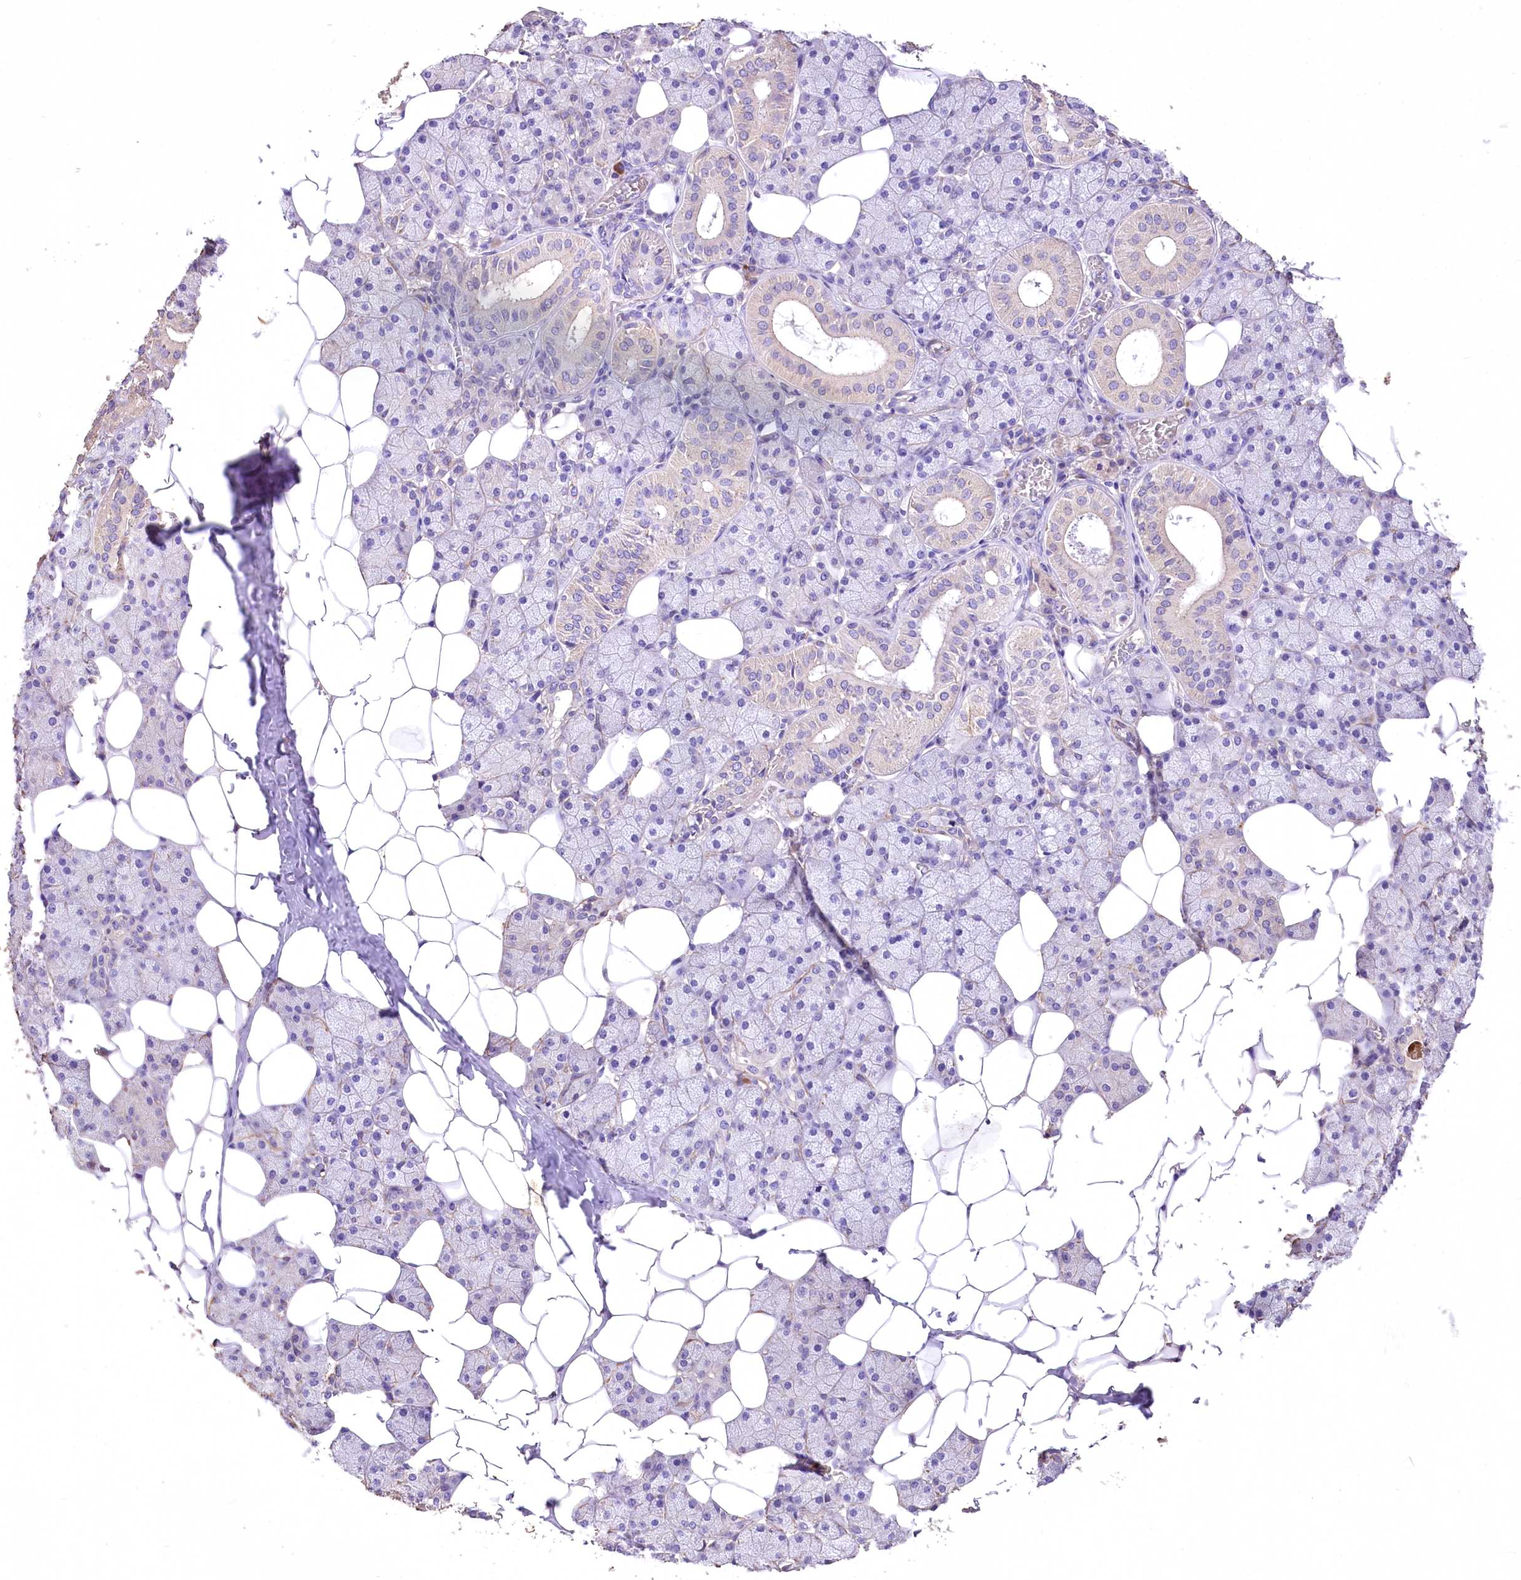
{"staining": {"intensity": "weak", "quantity": "<25%", "location": "cytoplasmic/membranous"}, "tissue": "salivary gland", "cell_type": "Glandular cells", "image_type": "normal", "snomed": [{"axis": "morphology", "description": "Normal tissue, NOS"}, {"axis": "topography", "description": "Salivary gland"}], "caption": "DAB (3,3'-diaminobenzidine) immunohistochemical staining of unremarkable salivary gland reveals no significant positivity in glandular cells.", "gene": "PCYOX1L", "patient": {"sex": "female", "age": 33}}